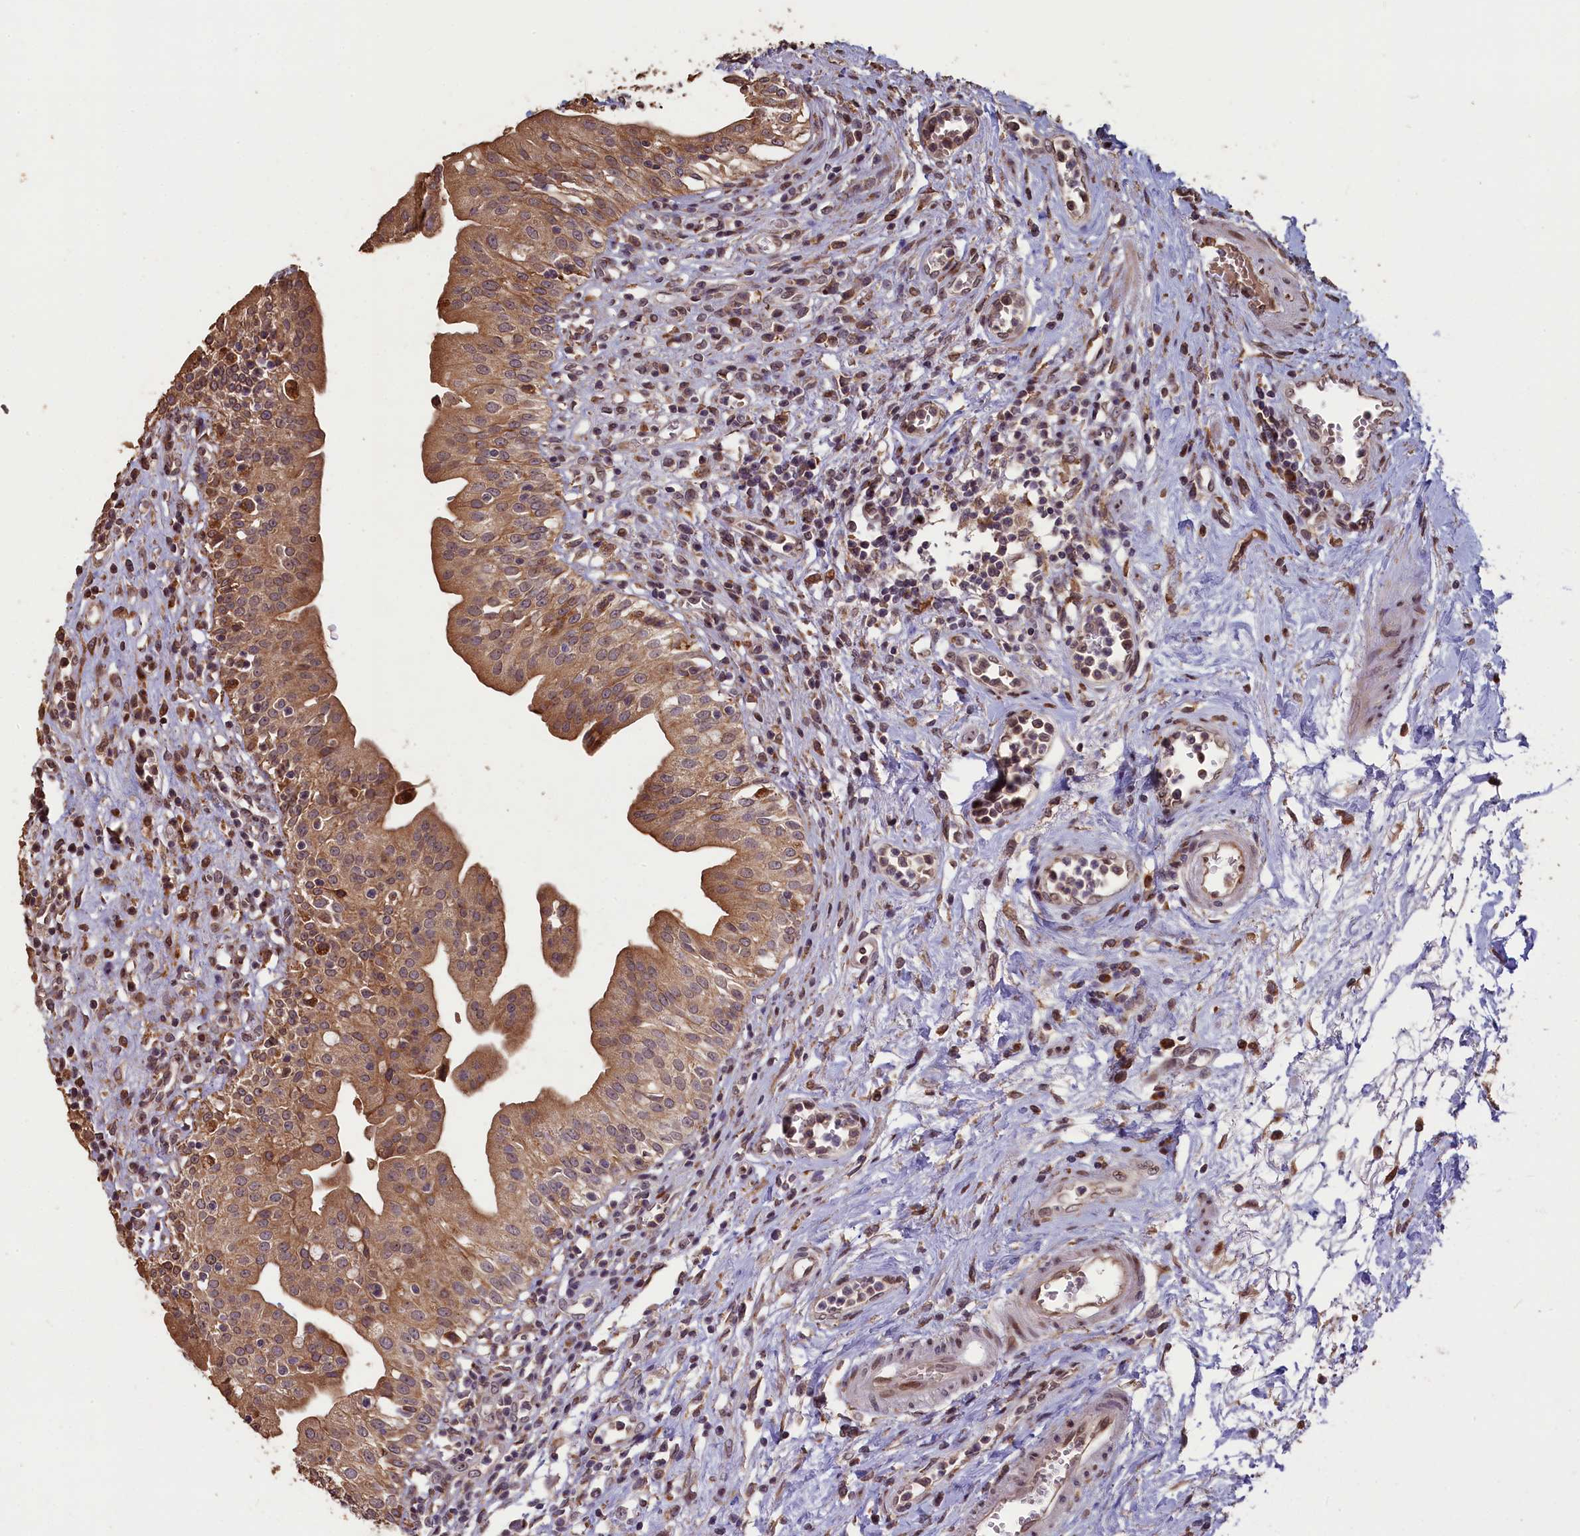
{"staining": {"intensity": "moderate", "quantity": ">75%", "location": "cytoplasmic/membranous"}, "tissue": "urinary bladder", "cell_type": "Urothelial cells", "image_type": "normal", "snomed": [{"axis": "morphology", "description": "Normal tissue, NOS"}, {"axis": "morphology", "description": "Inflammation, NOS"}, {"axis": "topography", "description": "Urinary bladder"}], "caption": "IHC staining of unremarkable urinary bladder, which demonstrates medium levels of moderate cytoplasmic/membranous expression in about >75% of urothelial cells indicating moderate cytoplasmic/membranous protein staining. The staining was performed using DAB (brown) for protein detection and nuclei were counterstained in hematoxylin (blue).", "gene": "SLC38A7", "patient": {"sex": "male", "age": 63}}